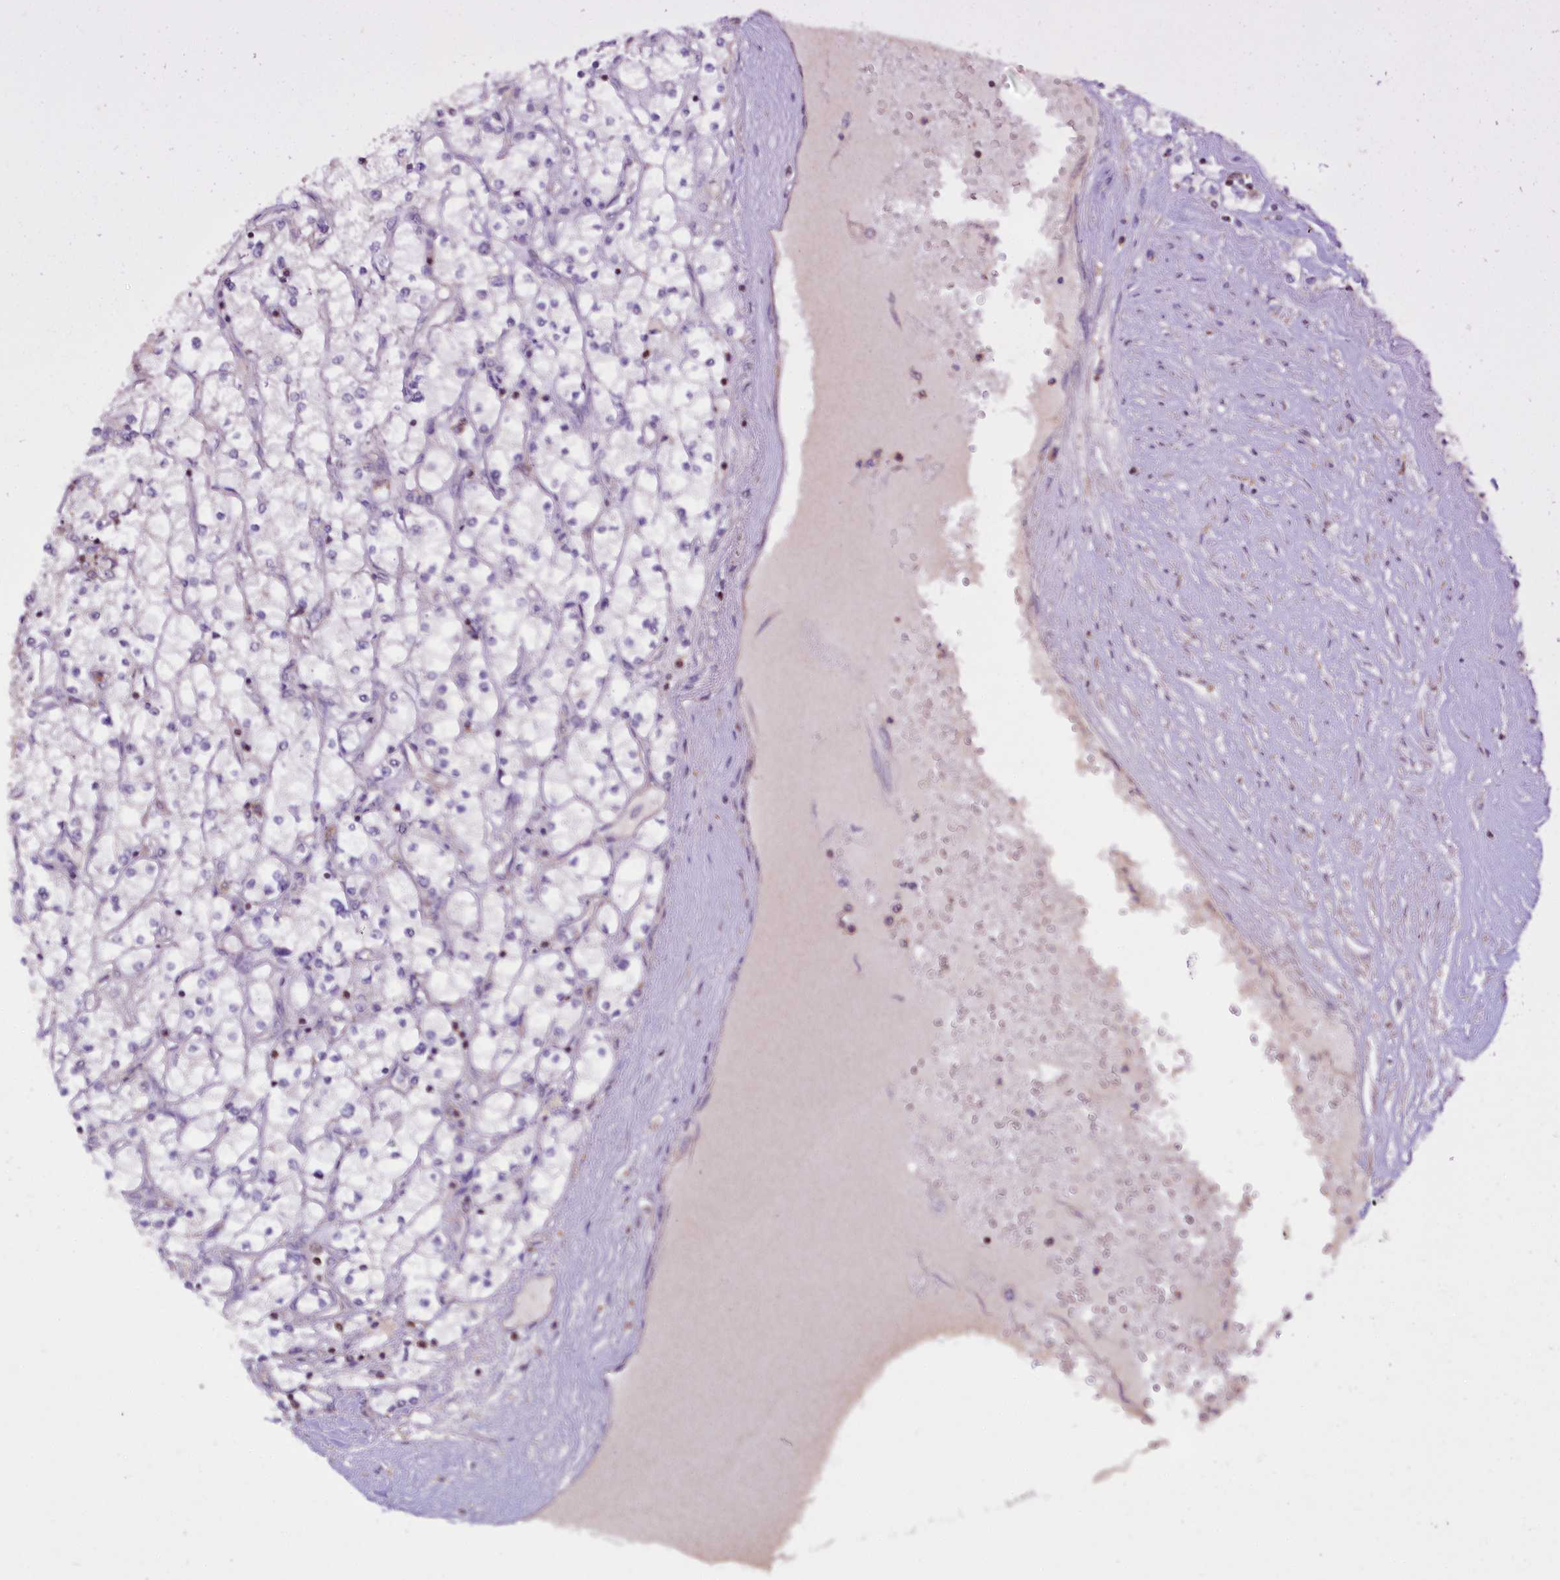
{"staining": {"intensity": "moderate", "quantity": "<25%", "location": "nuclear"}, "tissue": "renal cancer", "cell_type": "Tumor cells", "image_type": "cancer", "snomed": [{"axis": "morphology", "description": "Adenocarcinoma, NOS"}, {"axis": "topography", "description": "Kidney"}], "caption": "Immunohistochemical staining of renal cancer (adenocarcinoma) demonstrates low levels of moderate nuclear protein positivity in approximately <25% of tumor cells. The protein is stained brown, and the nuclei are stained in blue (DAB IHC with brightfield microscopy, high magnification).", "gene": "RPUSD3", "patient": {"sex": "male", "age": 80}}